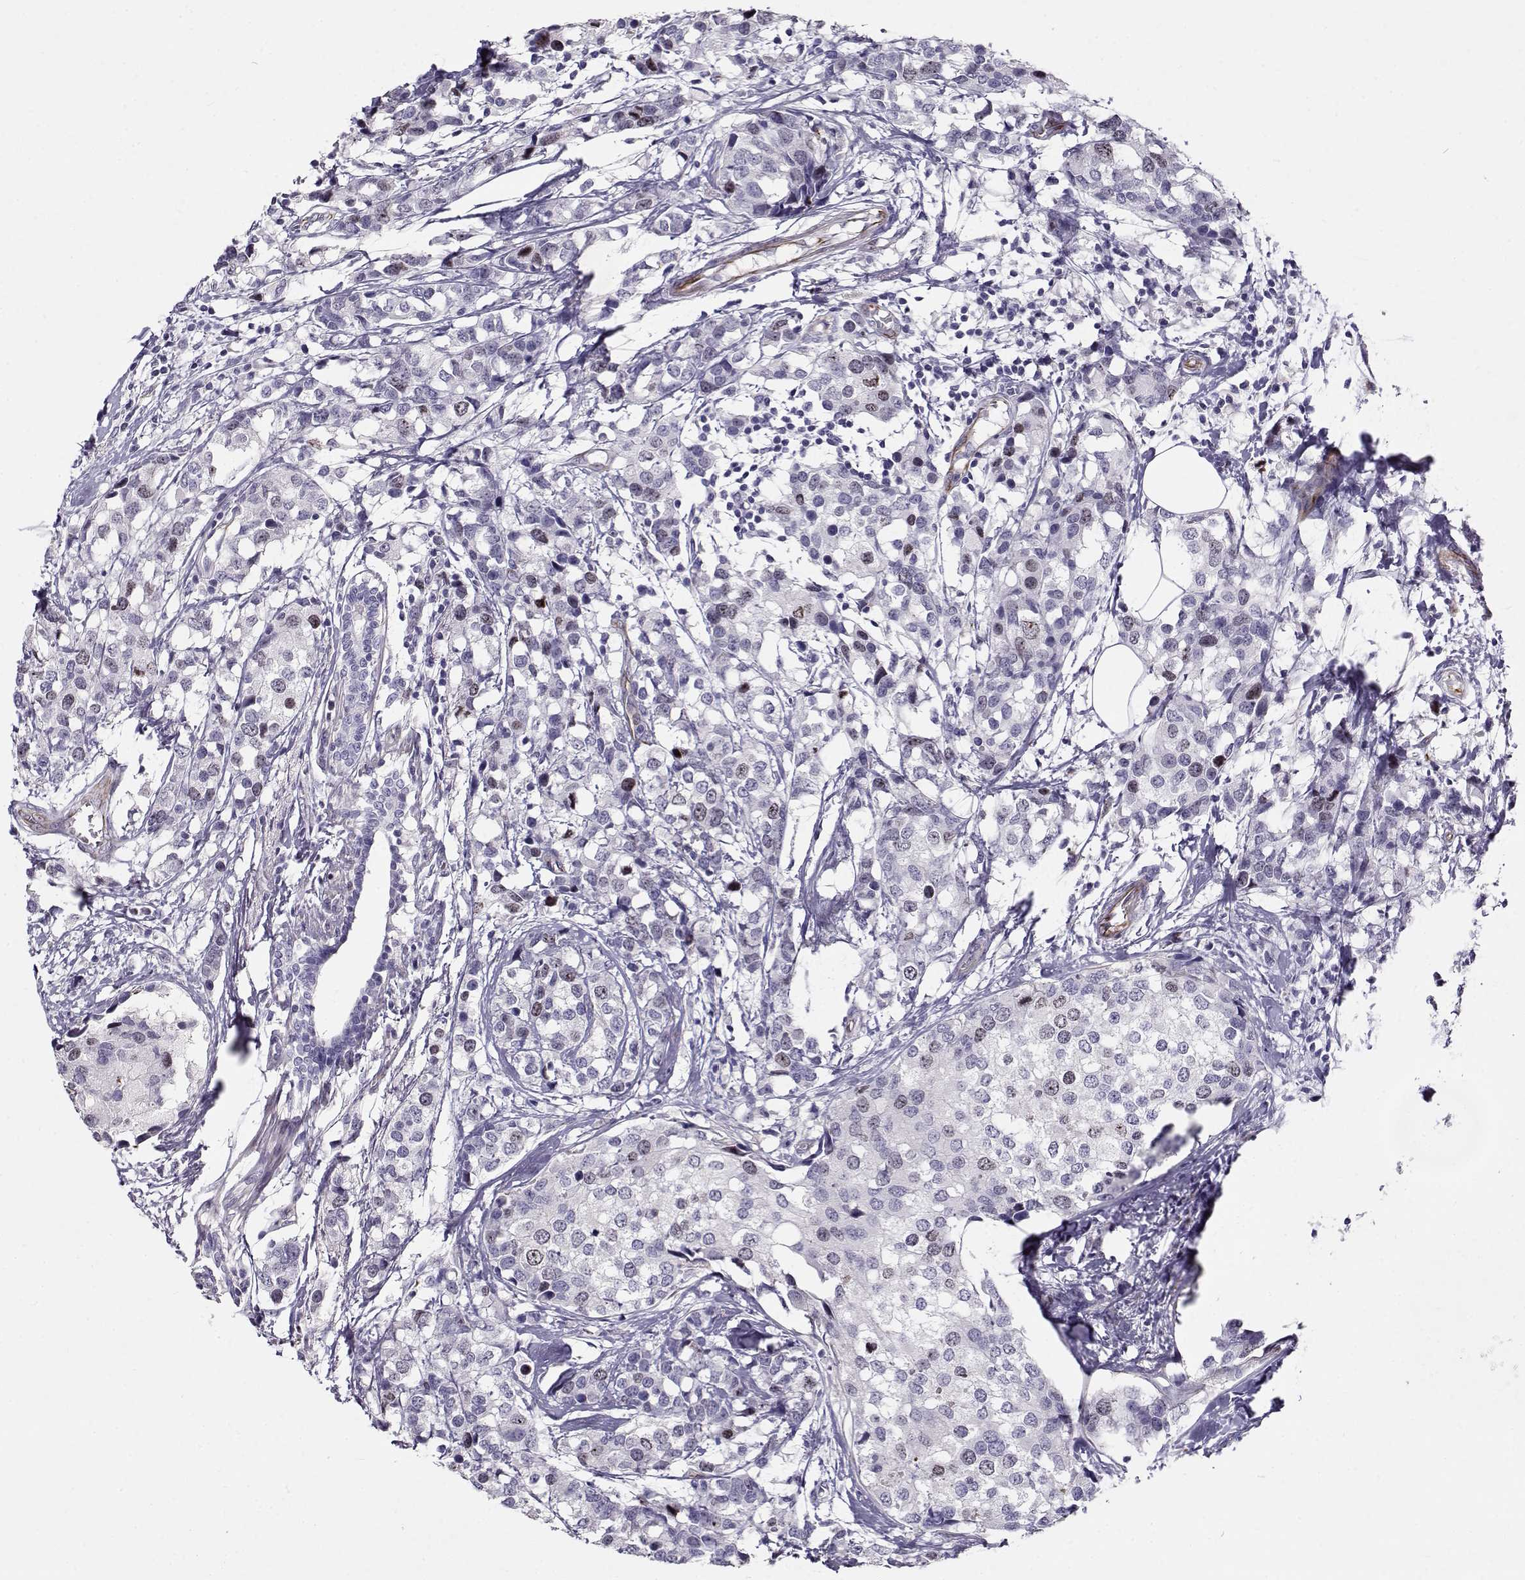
{"staining": {"intensity": "weak", "quantity": "<25%", "location": "nuclear"}, "tissue": "breast cancer", "cell_type": "Tumor cells", "image_type": "cancer", "snomed": [{"axis": "morphology", "description": "Lobular carcinoma"}, {"axis": "topography", "description": "Breast"}], "caption": "Image shows no significant protein staining in tumor cells of breast lobular carcinoma. (DAB (3,3'-diaminobenzidine) immunohistochemistry, high magnification).", "gene": "NPW", "patient": {"sex": "female", "age": 59}}